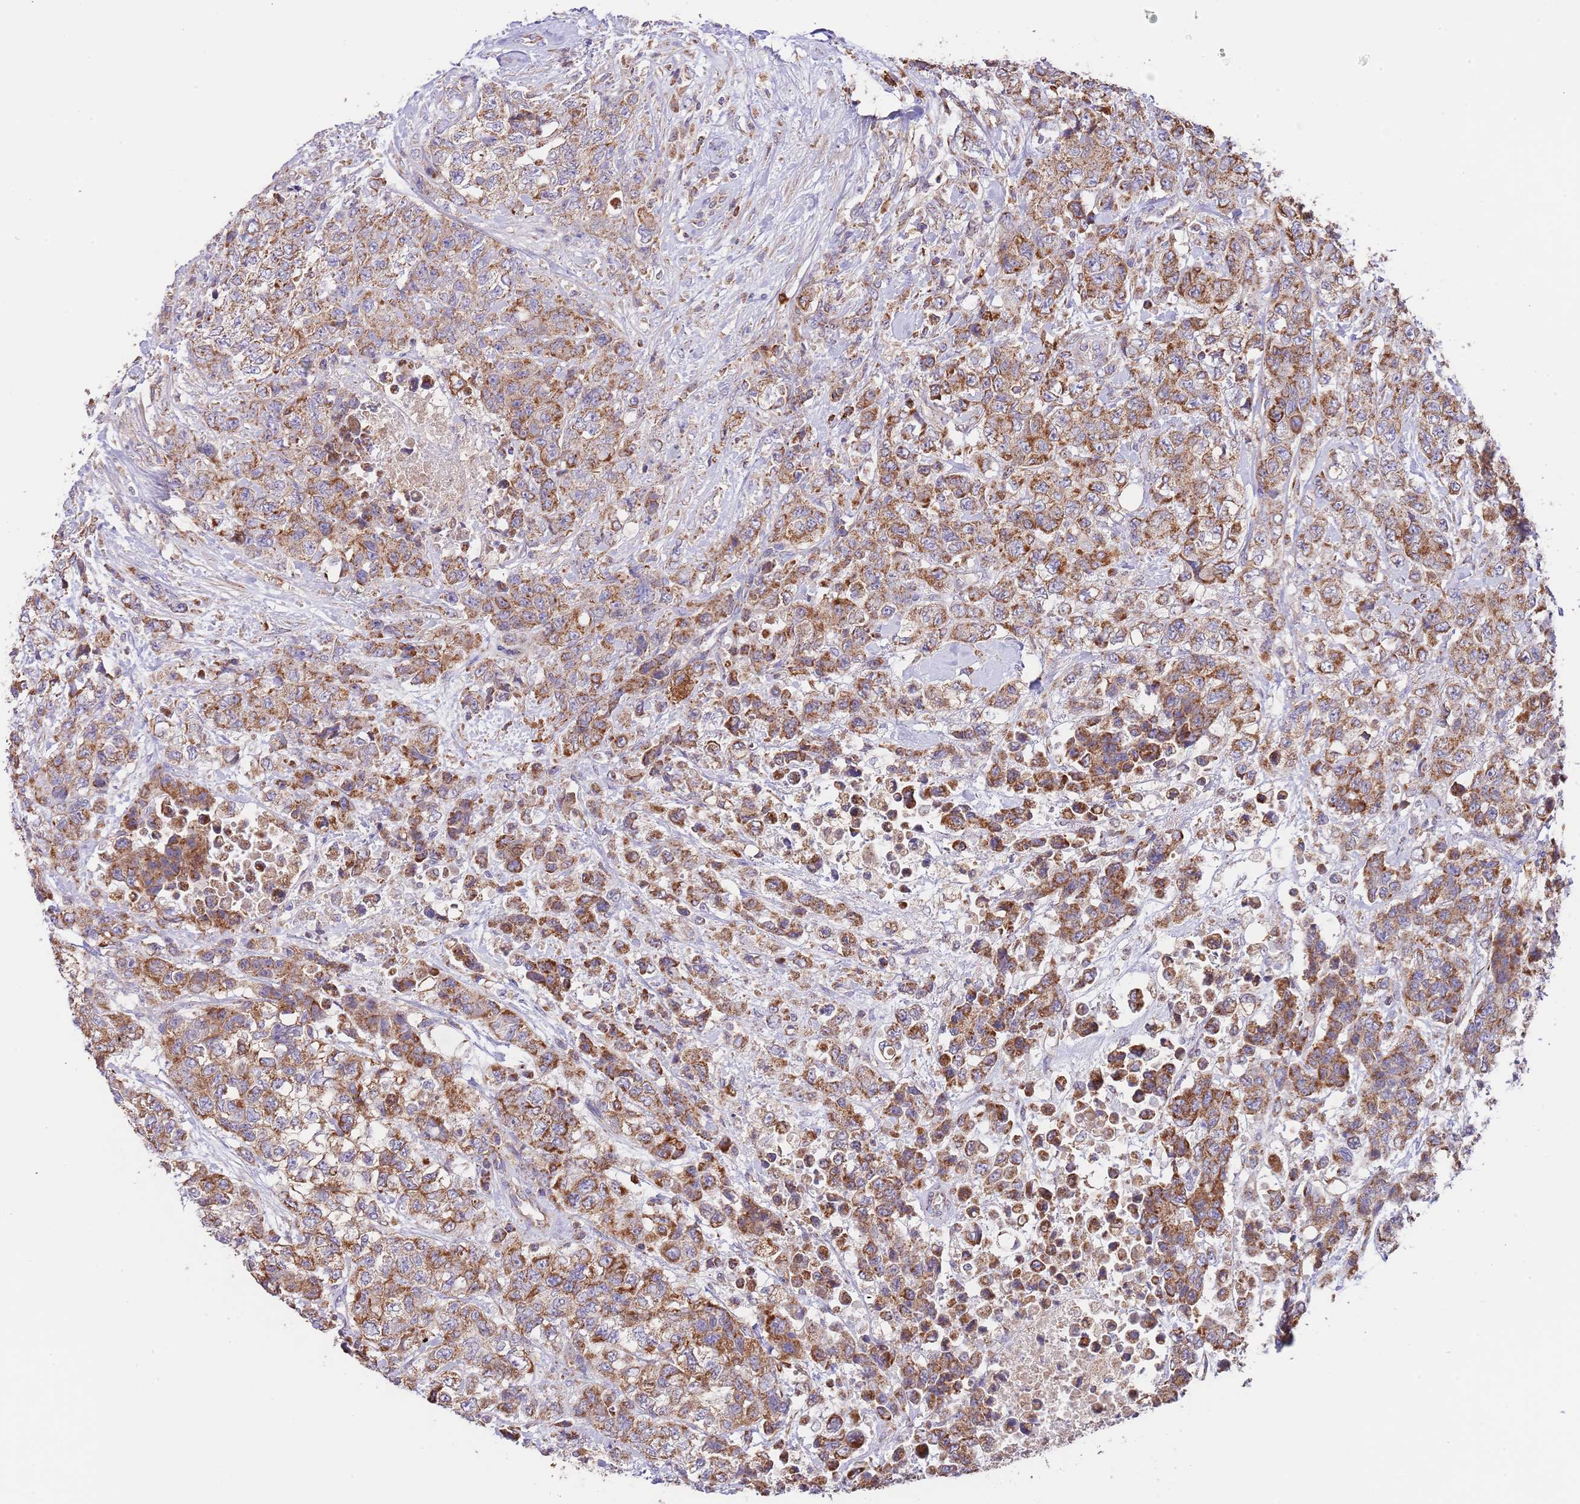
{"staining": {"intensity": "strong", "quantity": ">75%", "location": "cytoplasmic/membranous"}, "tissue": "urothelial cancer", "cell_type": "Tumor cells", "image_type": "cancer", "snomed": [{"axis": "morphology", "description": "Urothelial carcinoma, High grade"}, {"axis": "topography", "description": "Urinary bladder"}], "caption": "The histopathology image displays immunohistochemical staining of urothelial carcinoma (high-grade). There is strong cytoplasmic/membranous staining is present in approximately >75% of tumor cells. (brown staining indicates protein expression, while blue staining denotes nuclei).", "gene": "DNAJA3", "patient": {"sex": "female", "age": 78}}